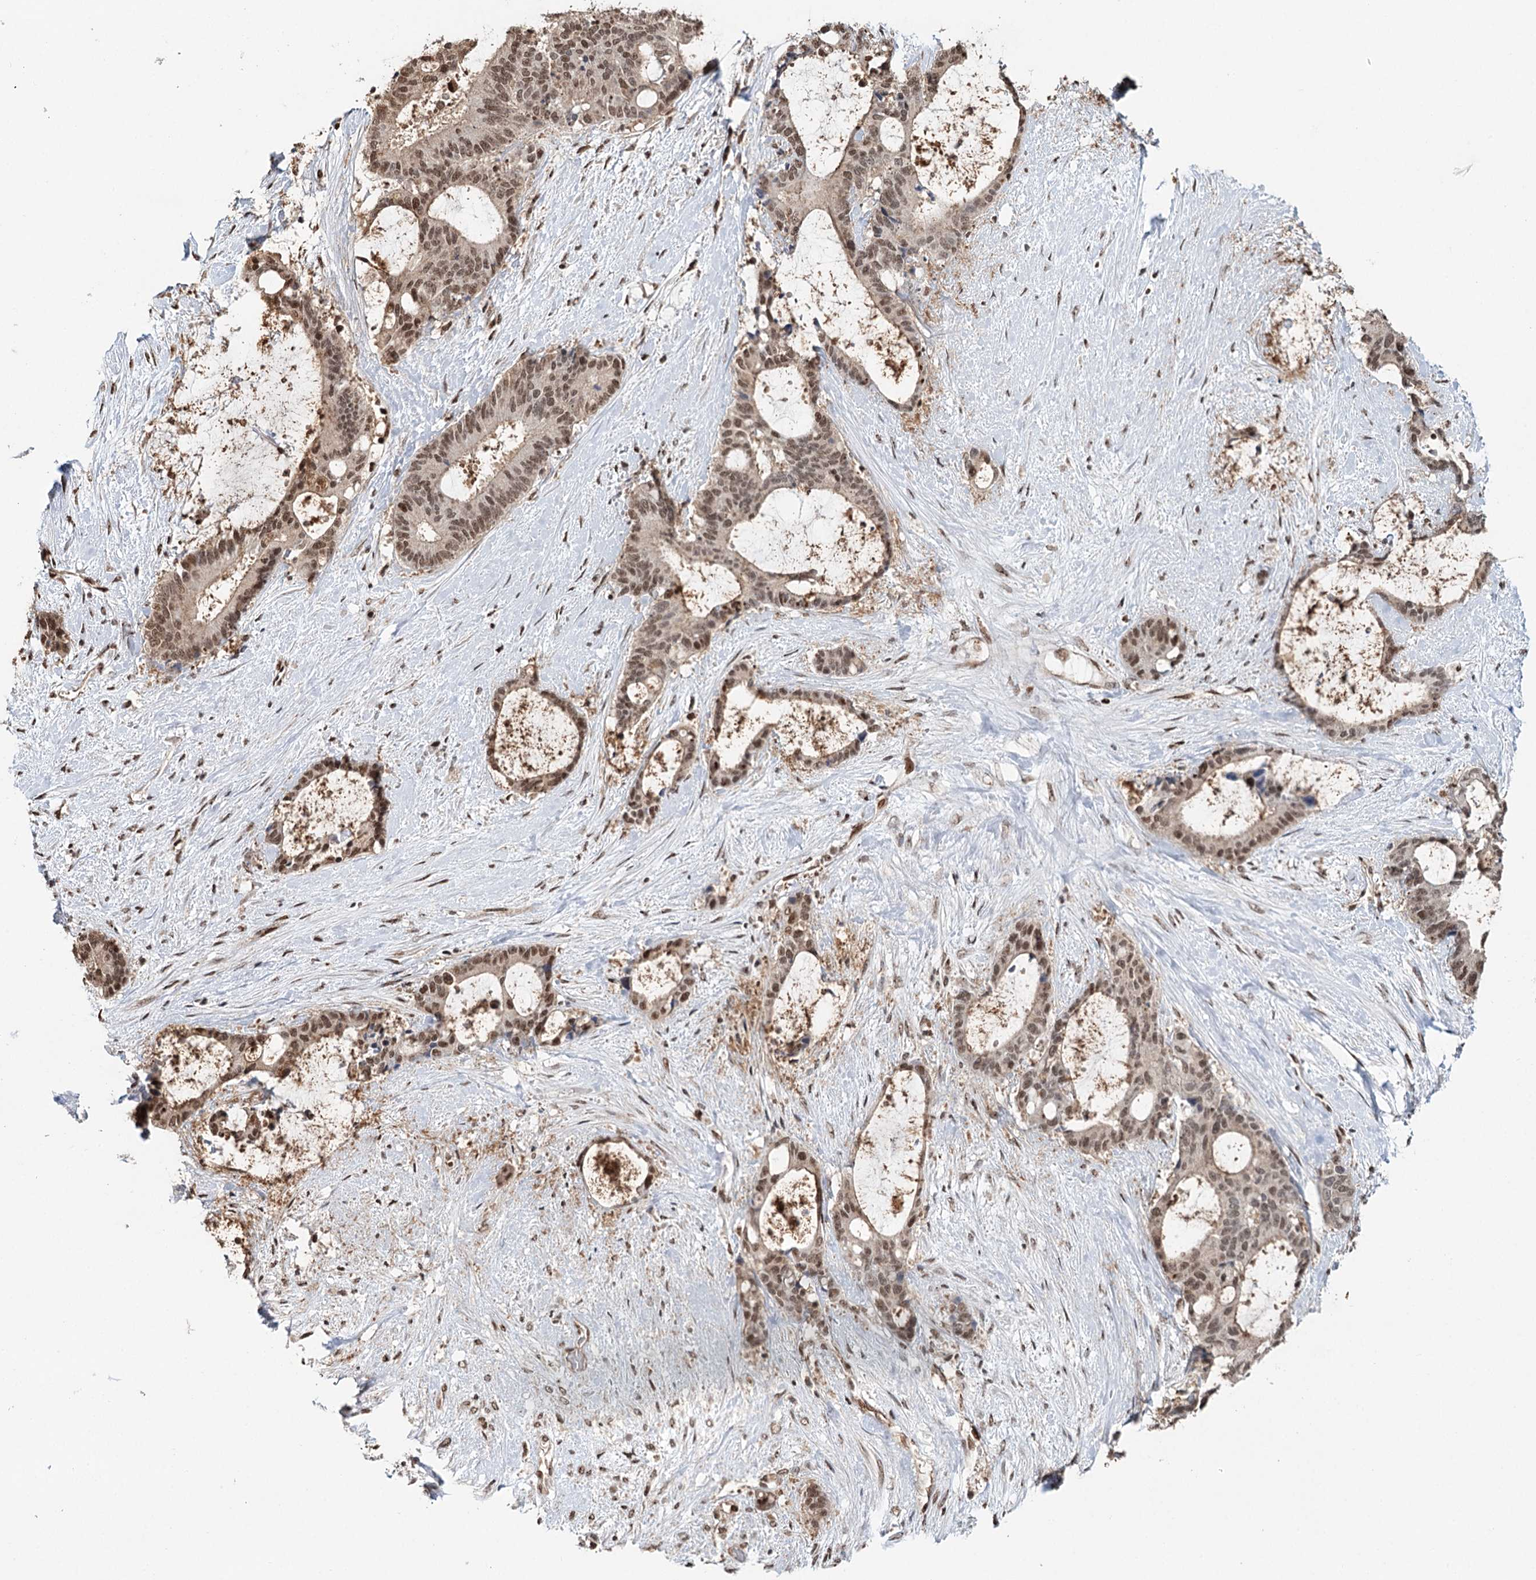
{"staining": {"intensity": "moderate", "quantity": ">75%", "location": "nuclear"}, "tissue": "liver cancer", "cell_type": "Tumor cells", "image_type": "cancer", "snomed": [{"axis": "morphology", "description": "Normal tissue, NOS"}, {"axis": "morphology", "description": "Cholangiocarcinoma"}, {"axis": "topography", "description": "Liver"}, {"axis": "topography", "description": "Peripheral nerve tissue"}], "caption": "A micrograph of human cholangiocarcinoma (liver) stained for a protein exhibits moderate nuclear brown staining in tumor cells.", "gene": "RPS27A", "patient": {"sex": "female", "age": 73}}